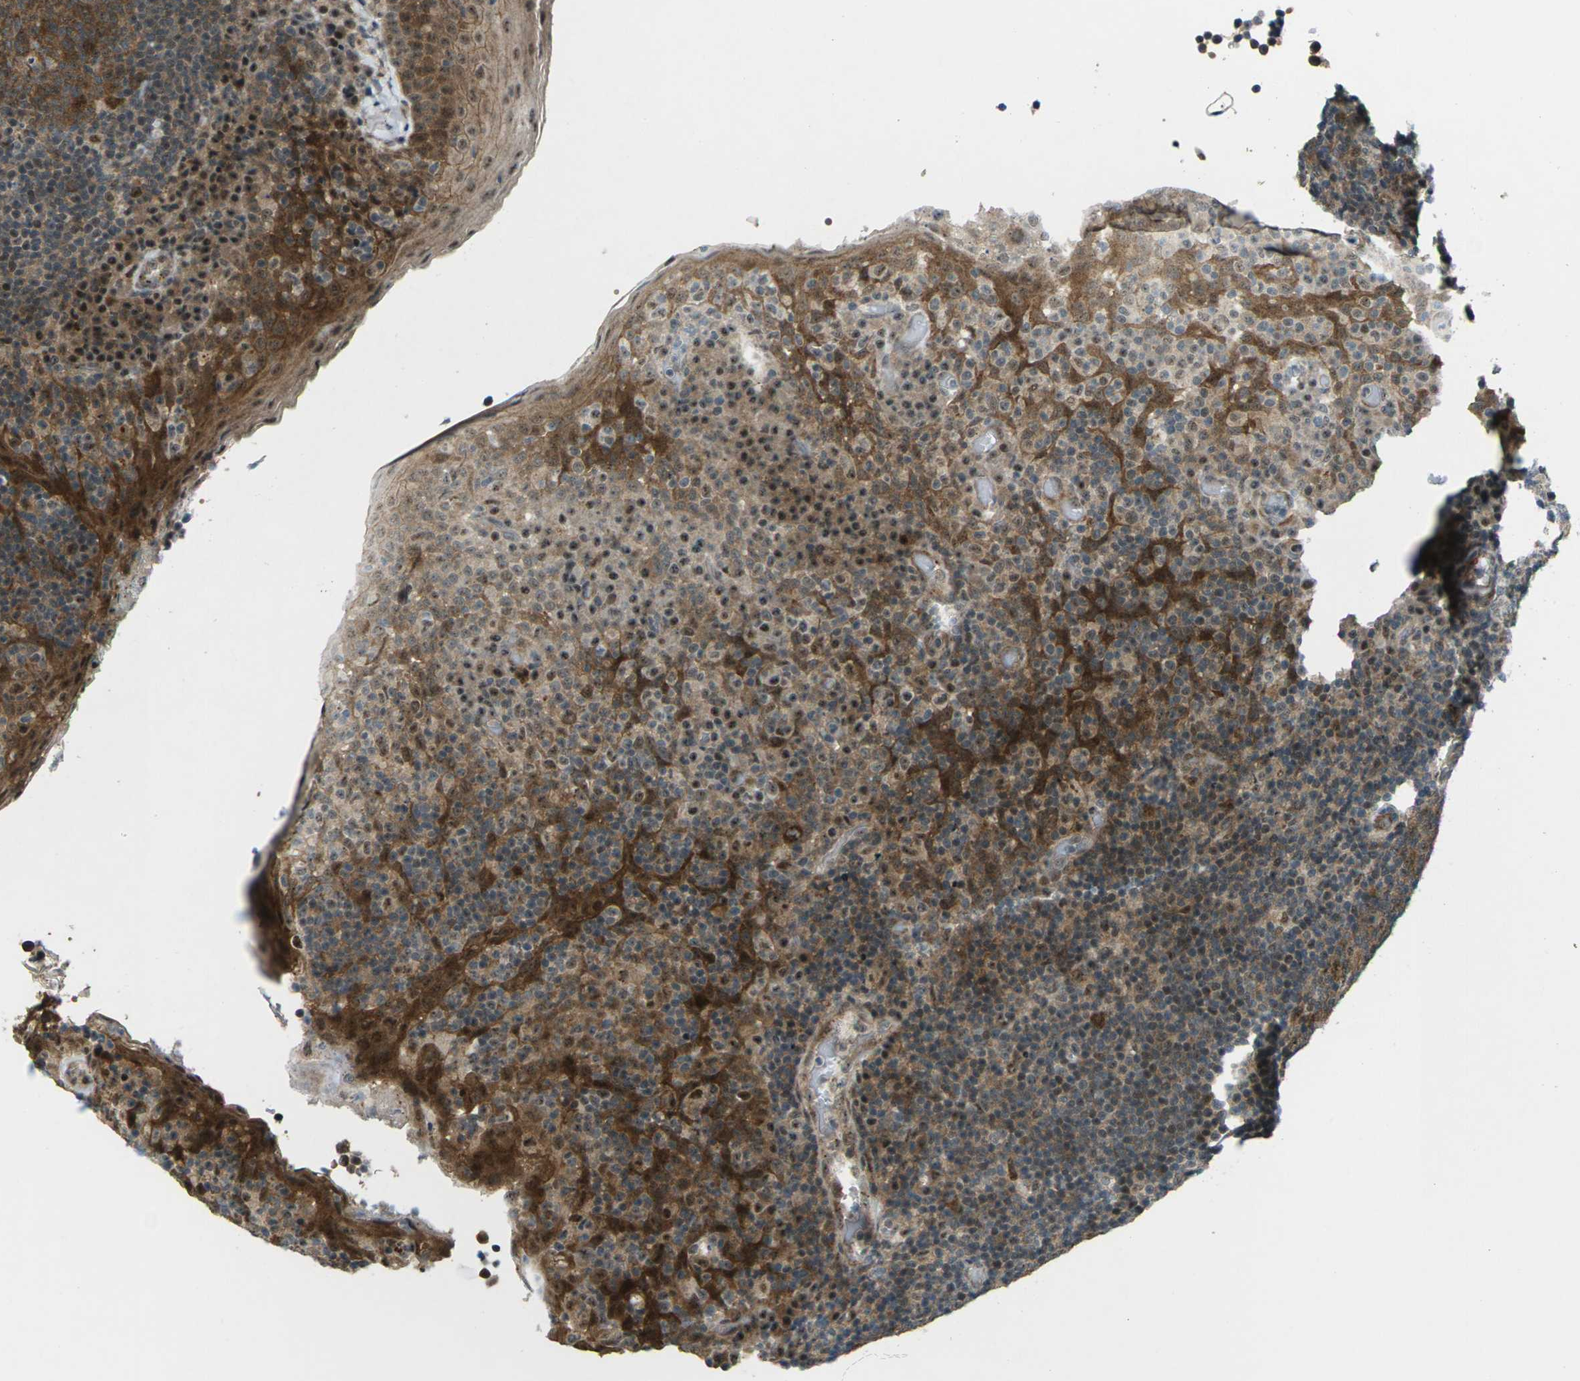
{"staining": {"intensity": "moderate", "quantity": ">75%", "location": "cytoplasmic/membranous,nuclear"}, "tissue": "tonsil", "cell_type": "Germinal center cells", "image_type": "normal", "snomed": [{"axis": "morphology", "description": "Normal tissue, NOS"}, {"axis": "topography", "description": "Tonsil"}], "caption": "Moderate cytoplasmic/membranous,nuclear positivity for a protein is identified in approximately >75% of germinal center cells of unremarkable tonsil using immunohistochemistry (IHC).", "gene": "UBE2S", "patient": {"sex": "male", "age": 17}}